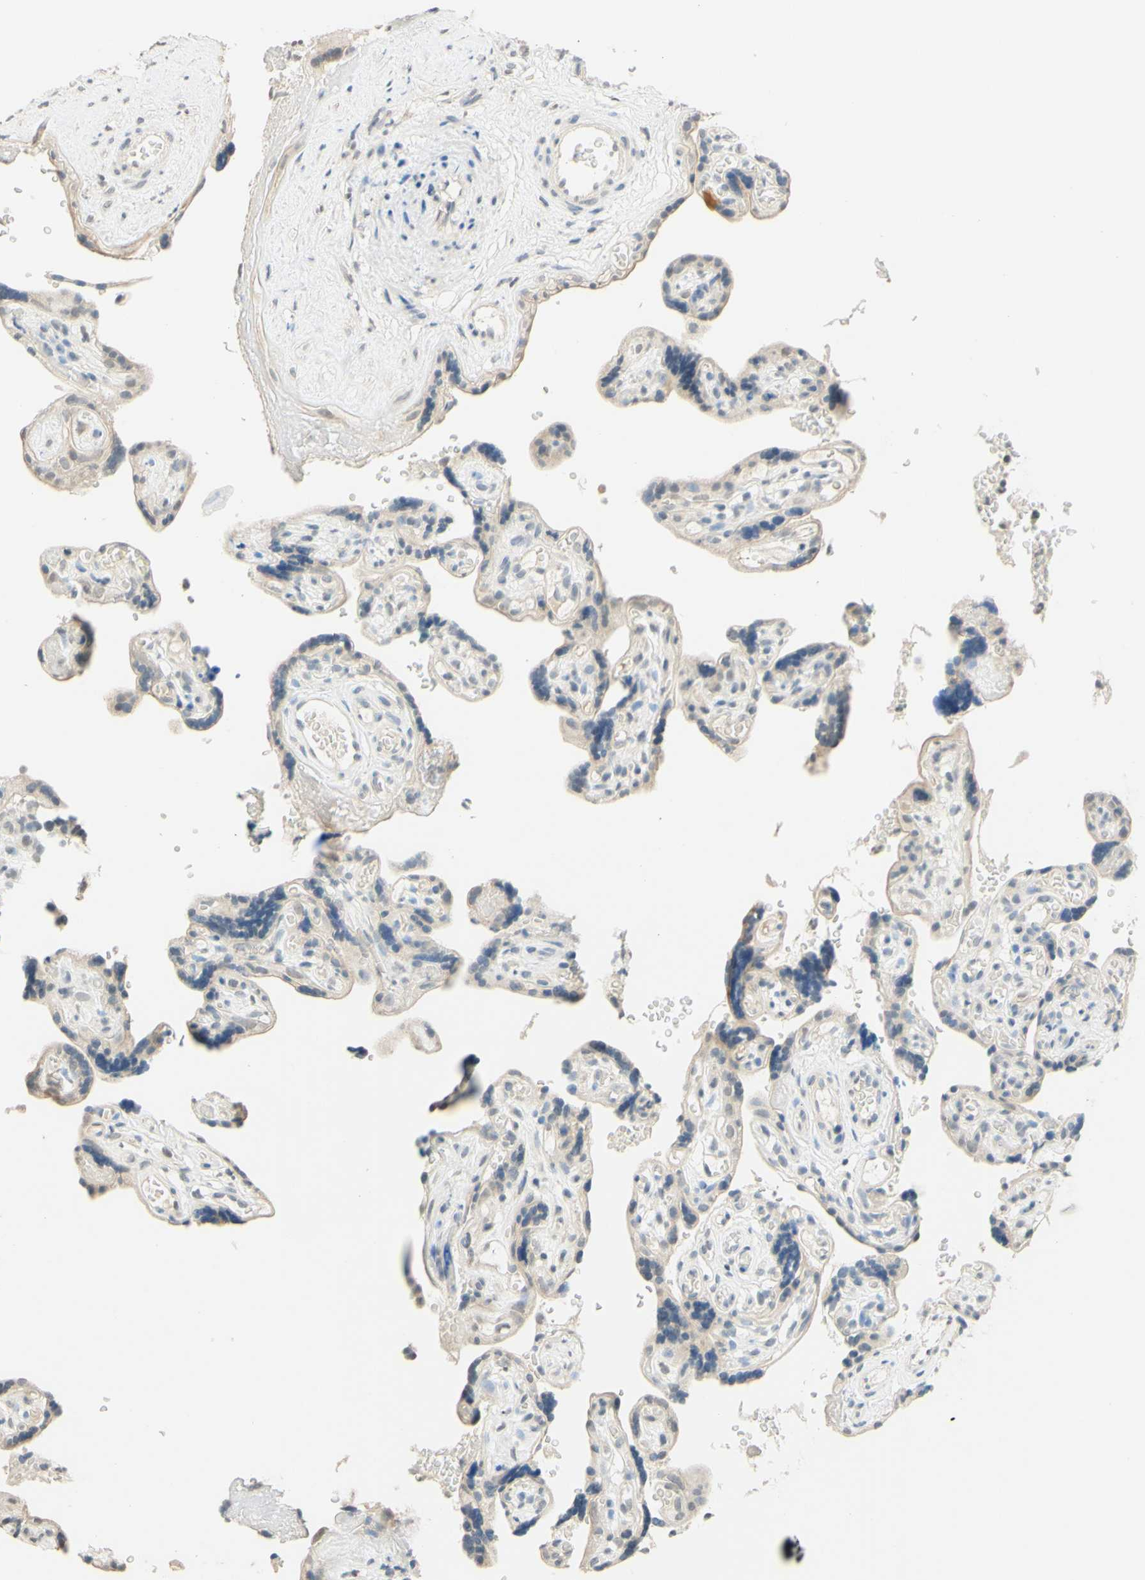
{"staining": {"intensity": "weak", "quantity": "25%-75%", "location": "cytoplasmic/membranous"}, "tissue": "placenta", "cell_type": "Decidual cells", "image_type": "normal", "snomed": [{"axis": "morphology", "description": "Normal tissue, NOS"}, {"axis": "topography", "description": "Placenta"}], "caption": "A brown stain shows weak cytoplasmic/membranous expression of a protein in decidual cells of normal human placenta.", "gene": "MAG", "patient": {"sex": "female", "age": 30}}